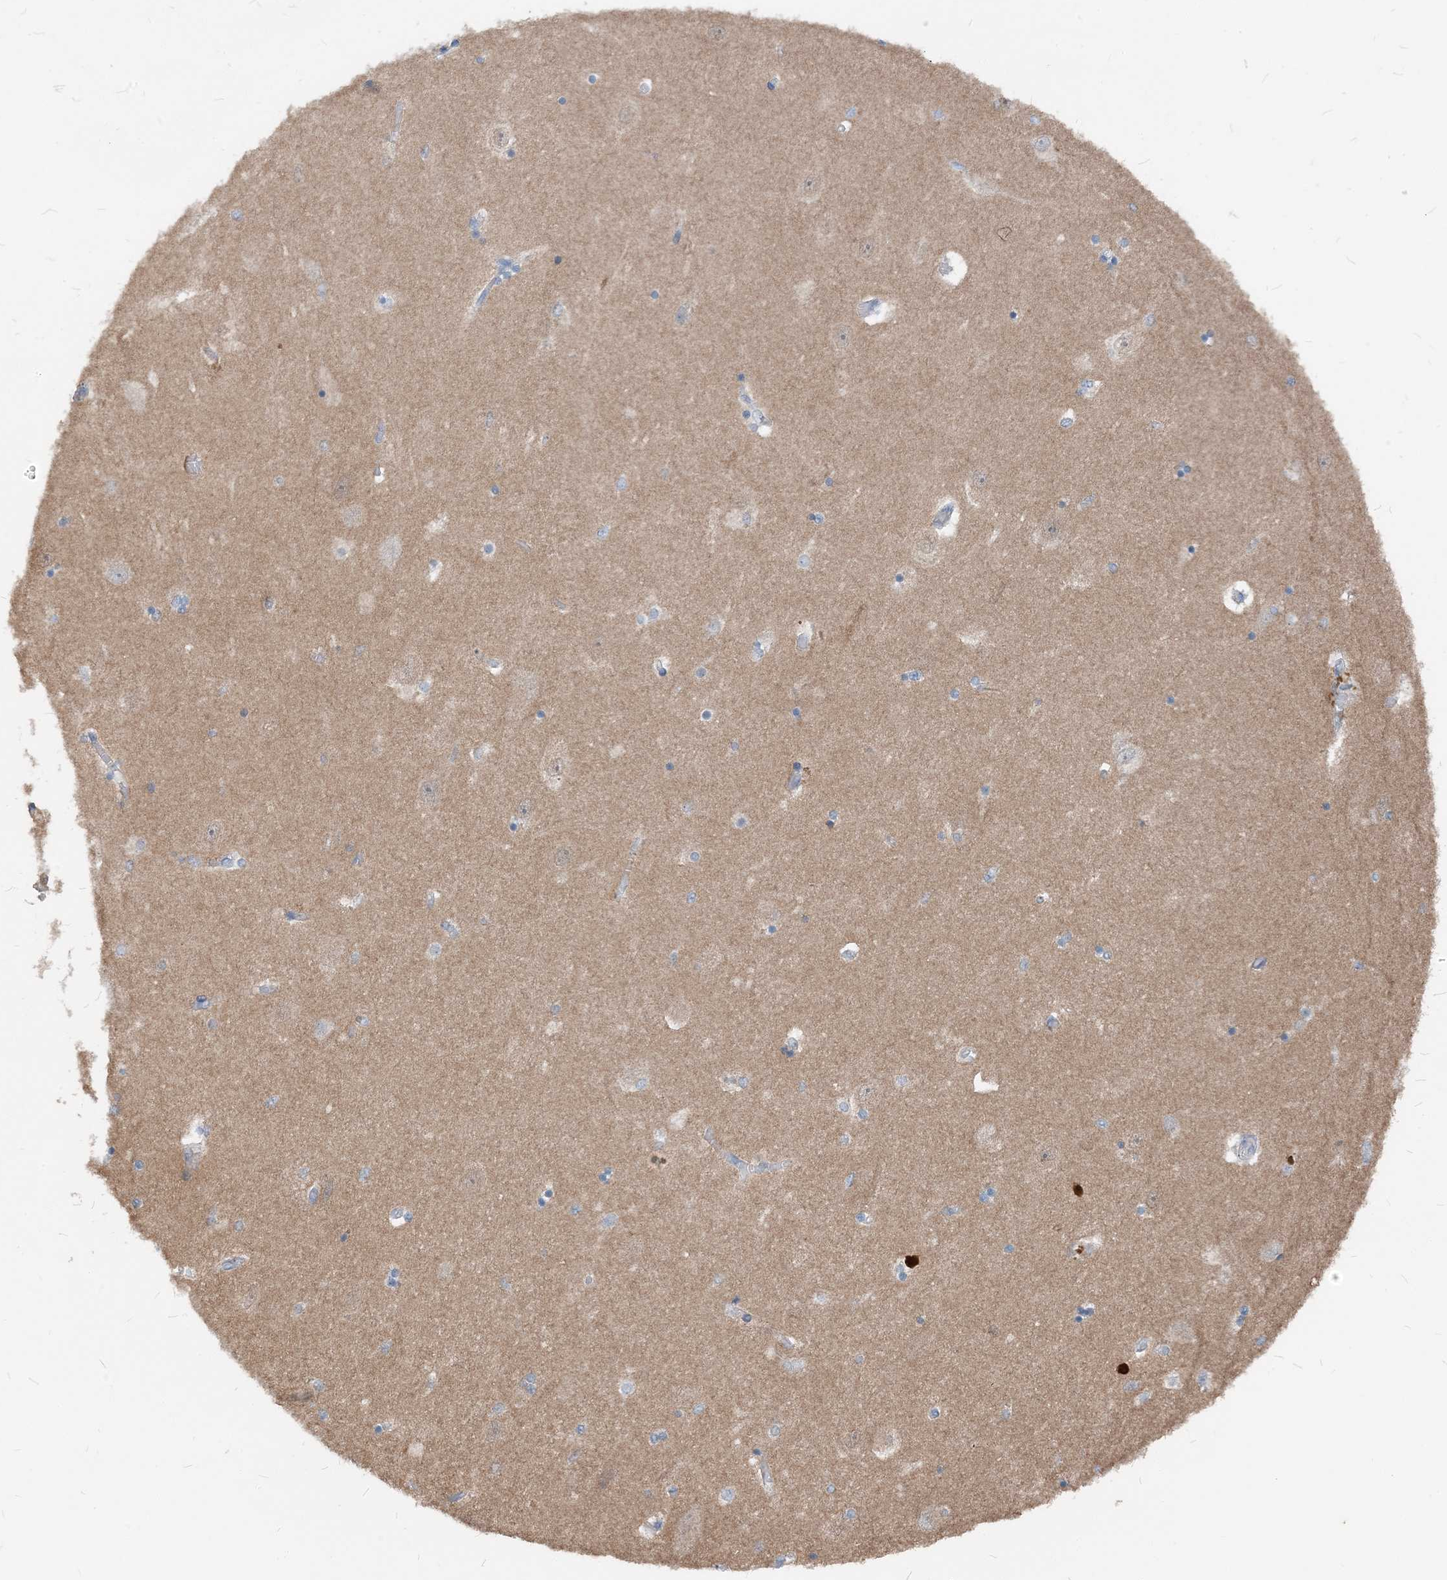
{"staining": {"intensity": "negative", "quantity": "none", "location": "none"}, "tissue": "hippocampus", "cell_type": "Glial cells", "image_type": "normal", "snomed": [{"axis": "morphology", "description": "Normal tissue, NOS"}, {"axis": "topography", "description": "Hippocampus"}], "caption": "A high-resolution image shows immunohistochemistry staining of benign hippocampus, which displays no significant expression in glial cells. (DAB (3,3'-diaminobenzidine) IHC, high magnification).", "gene": "NCOA7", "patient": {"sex": "female", "age": 54}}